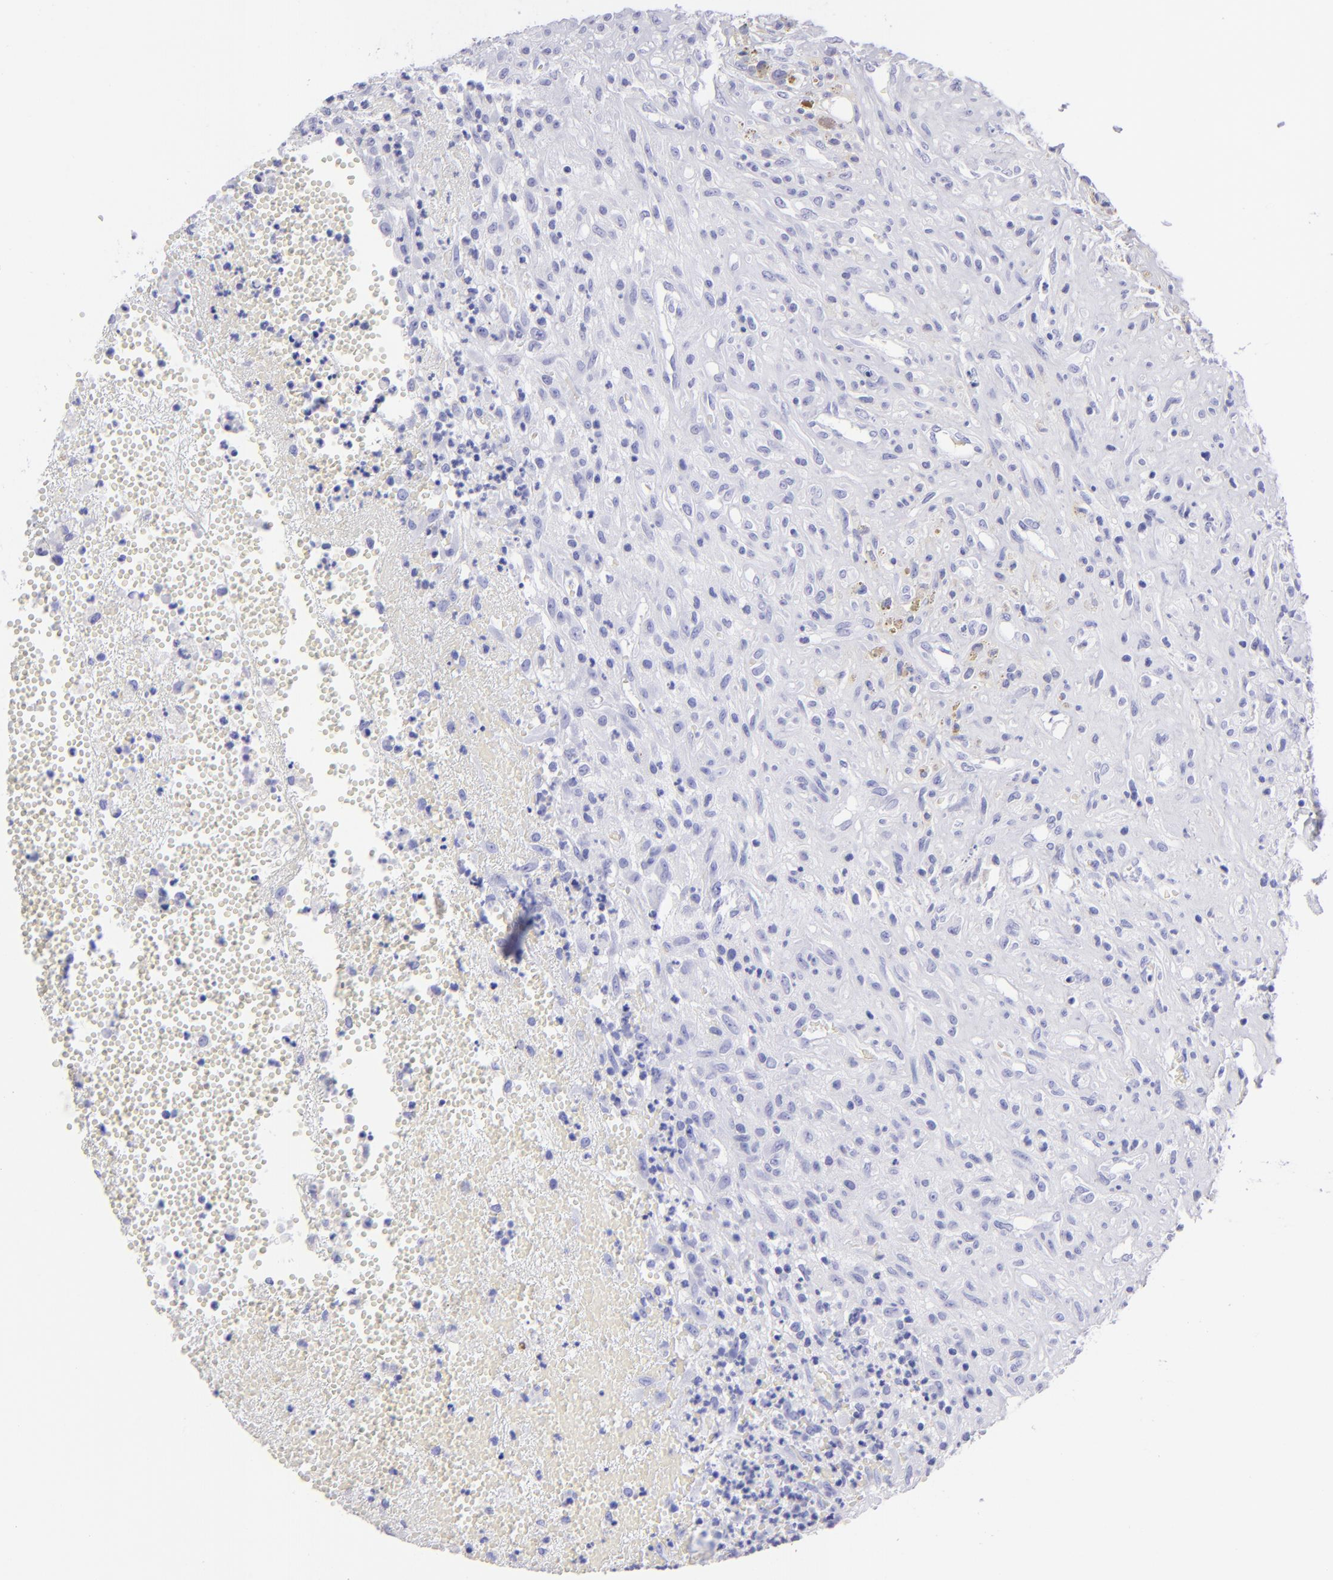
{"staining": {"intensity": "negative", "quantity": "none", "location": "none"}, "tissue": "glioma", "cell_type": "Tumor cells", "image_type": "cancer", "snomed": [{"axis": "morphology", "description": "Glioma, malignant, High grade"}, {"axis": "topography", "description": "Brain"}], "caption": "Immunohistochemistry micrograph of neoplastic tissue: glioma stained with DAB (3,3'-diaminobenzidine) reveals no significant protein staining in tumor cells.", "gene": "SLC1A3", "patient": {"sex": "male", "age": 66}}